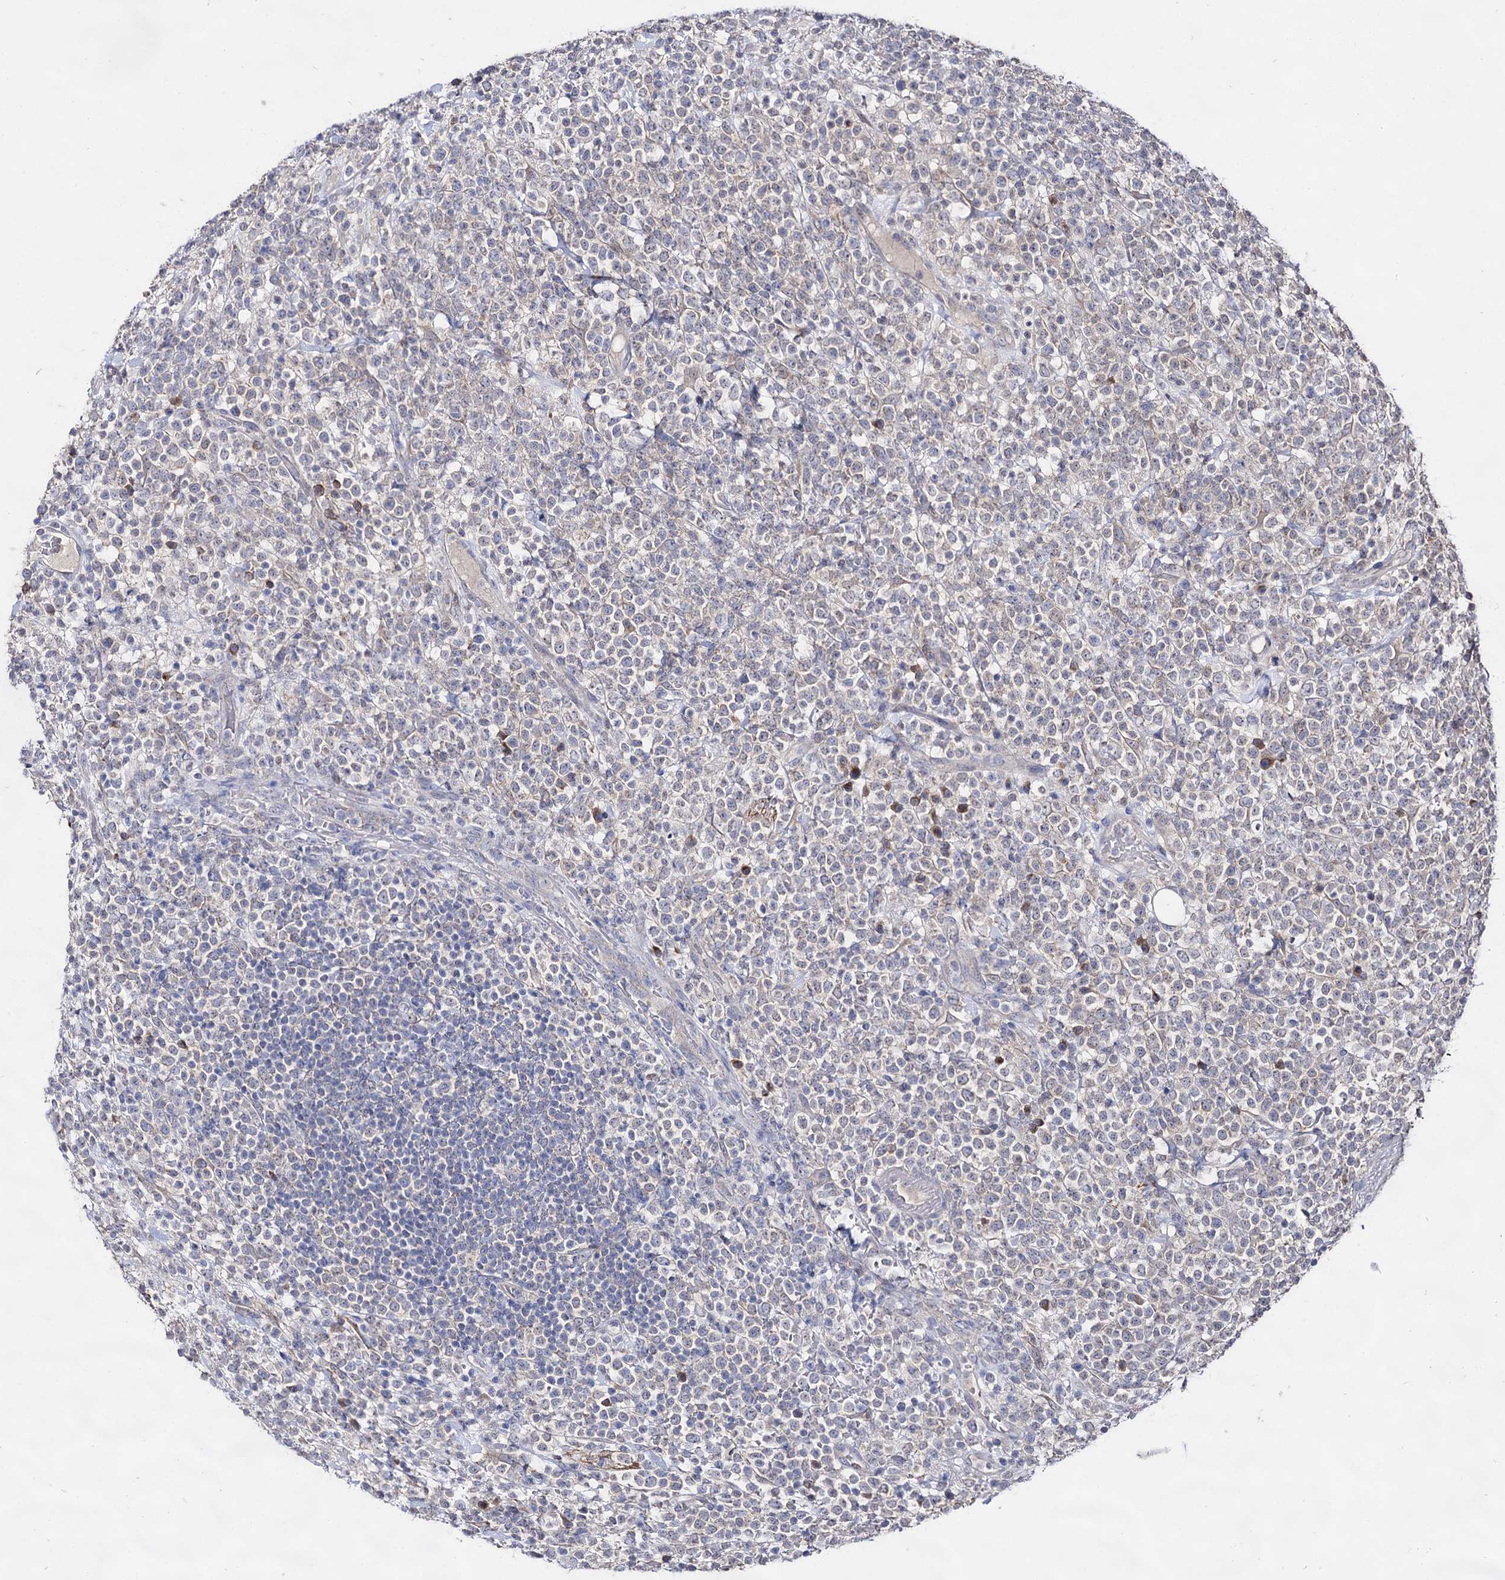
{"staining": {"intensity": "negative", "quantity": "none", "location": "none"}, "tissue": "lymphoma", "cell_type": "Tumor cells", "image_type": "cancer", "snomed": [{"axis": "morphology", "description": "Malignant lymphoma, non-Hodgkin's type, High grade"}, {"axis": "topography", "description": "Colon"}], "caption": "Immunohistochemistry image of neoplastic tissue: human malignant lymphoma, non-Hodgkin's type (high-grade) stained with DAB shows no significant protein expression in tumor cells.", "gene": "ARFIP2", "patient": {"sex": "female", "age": 53}}